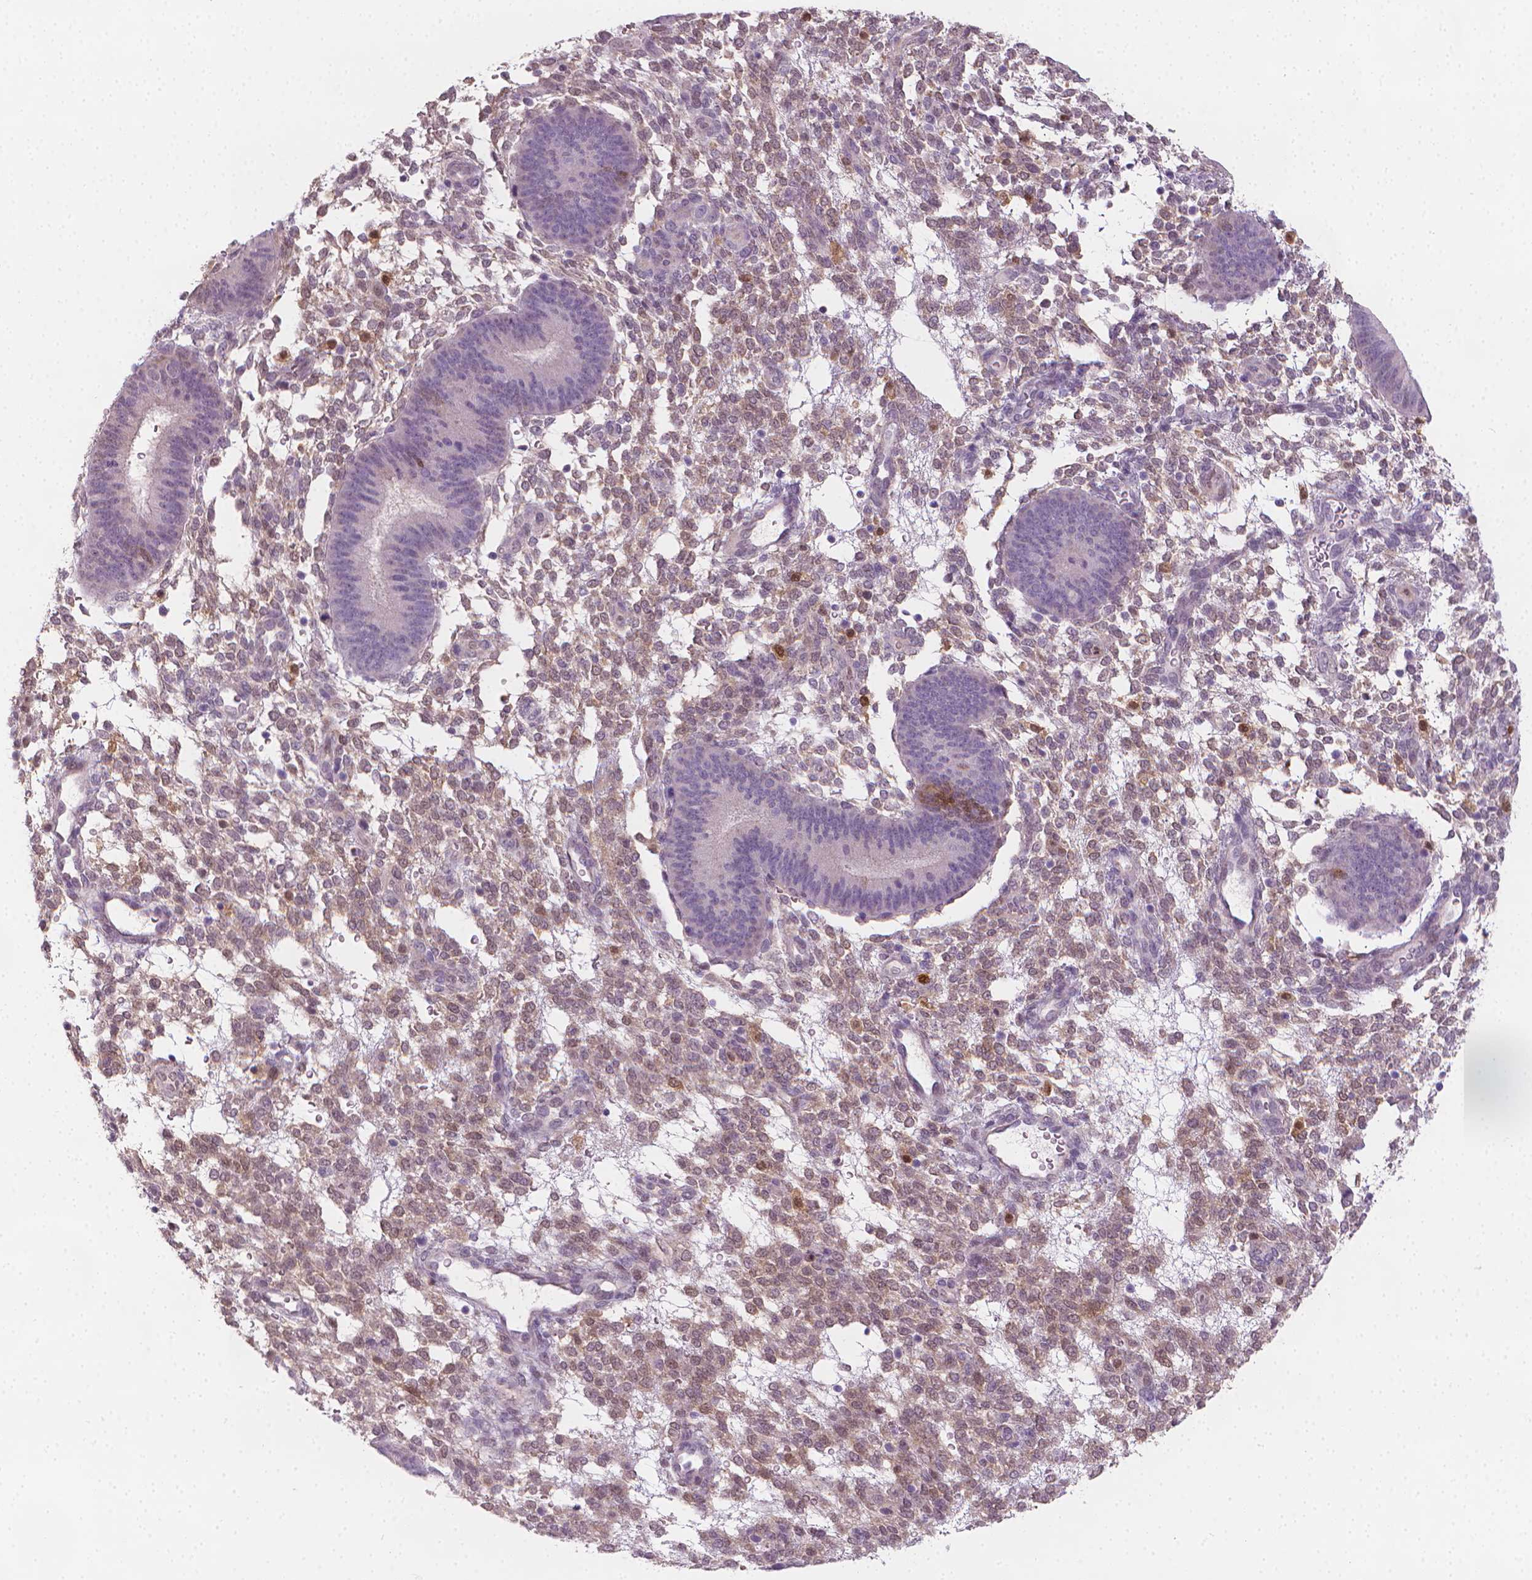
{"staining": {"intensity": "moderate", "quantity": "<25%", "location": "cytoplasmic/membranous"}, "tissue": "endometrium", "cell_type": "Cells in endometrial stroma", "image_type": "normal", "snomed": [{"axis": "morphology", "description": "Normal tissue, NOS"}, {"axis": "topography", "description": "Endometrium"}], "caption": "Protein staining exhibits moderate cytoplasmic/membranous staining in about <25% of cells in endometrial stroma in unremarkable endometrium. The staining was performed using DAB (3,3'-diaminobenzidine) to visualize the protein expression in brown, while the nuclei were stained in blue with hematoxylin (Magnification: 20x).", "gene": "TNFAIP2", "patient": {"sex": "female", "age": 39}}